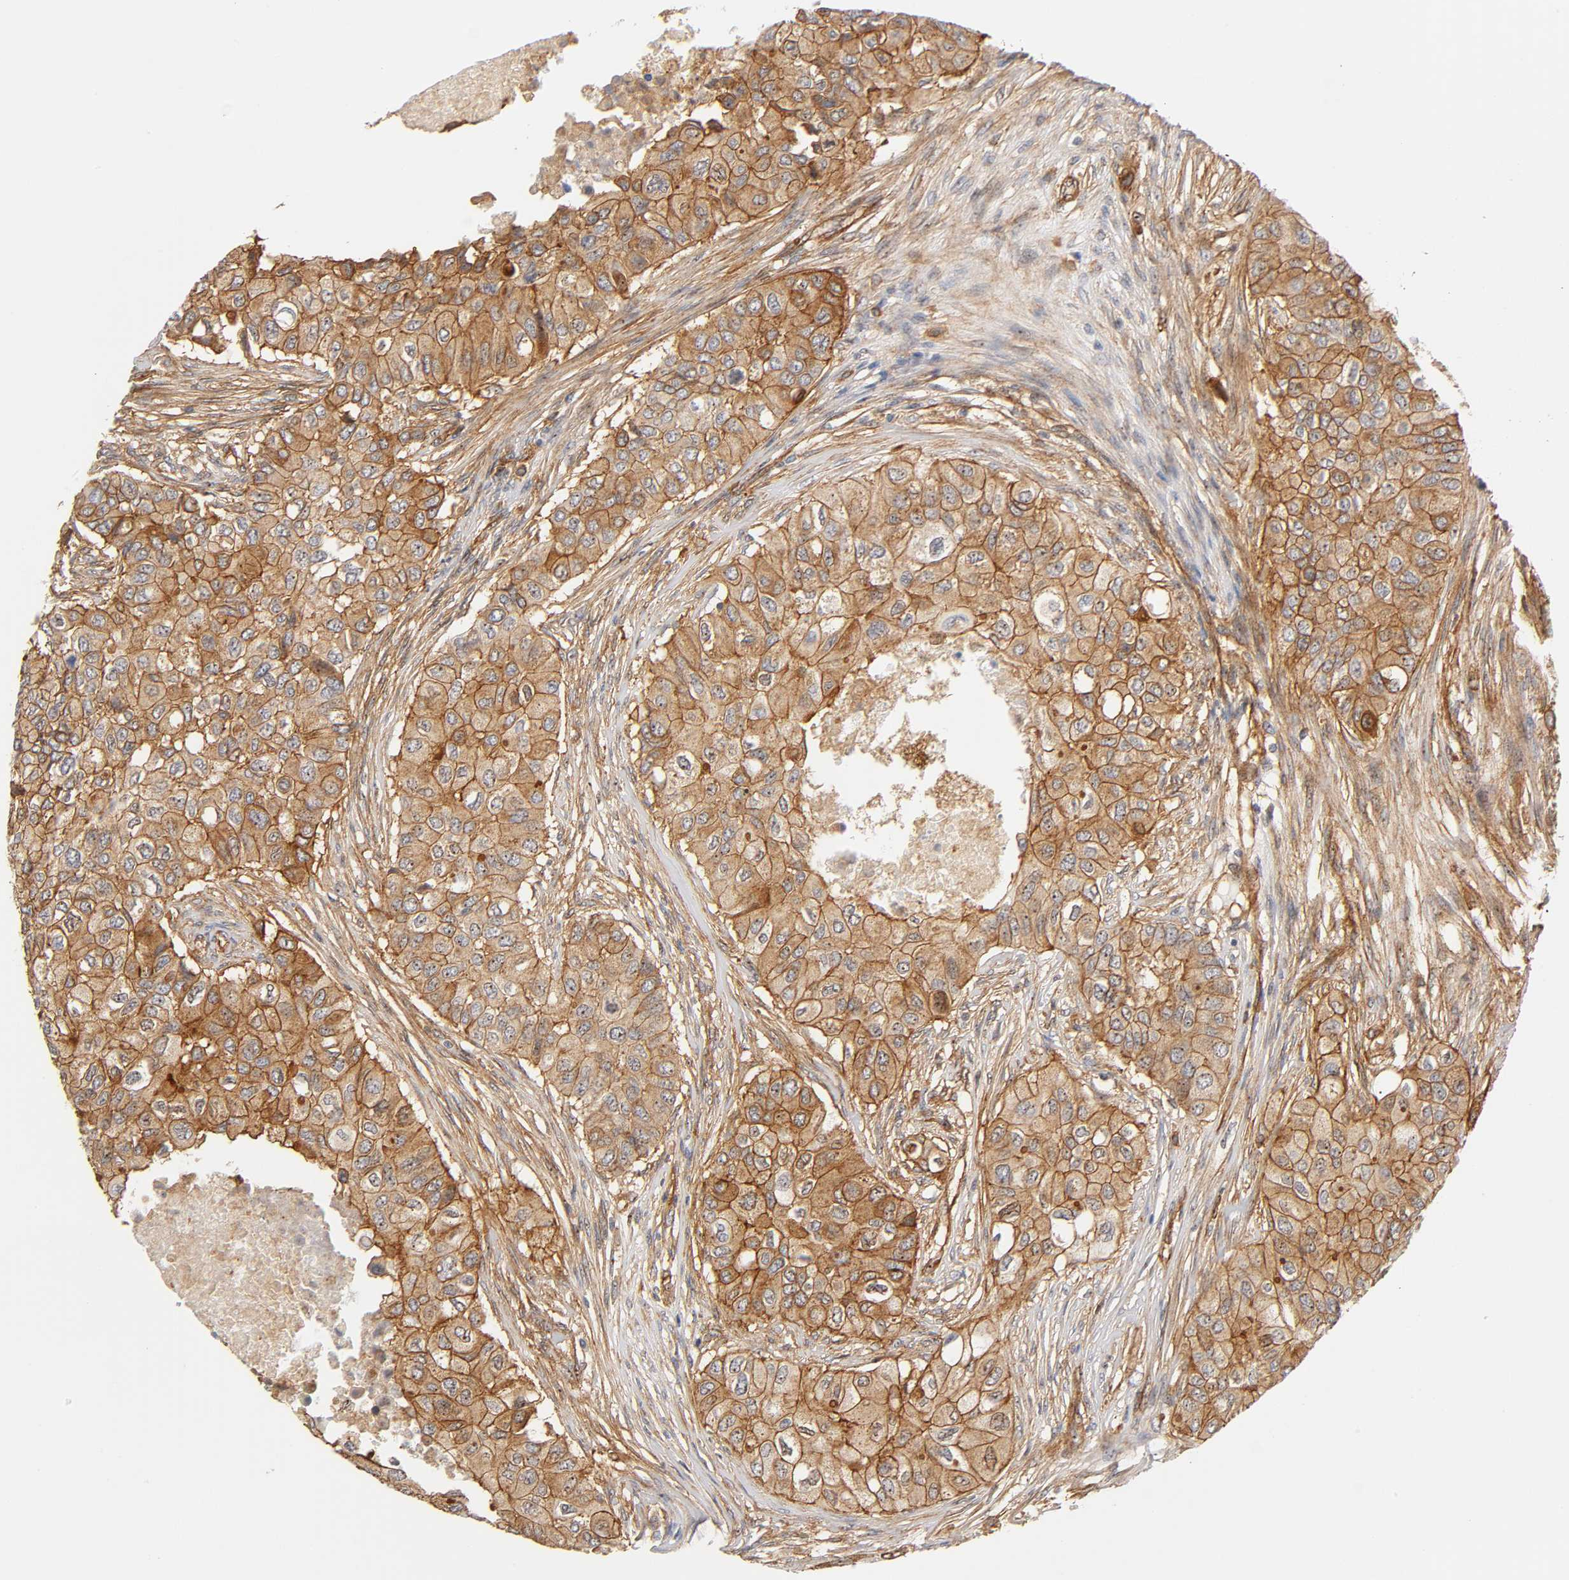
{"staining": {"intensity": "strong", "quantity": ">75%", "location": "cytoplasmic/membranous"}, "tissue": "breast cancer", "cell_type": "Tumor cells", "image_type": "cancer", "snomed": [{"axis": "morphology", "description": "Normal tissue, NOS"}, {"axis": "morphology", "description": "Duct carcinoma"}, {"axis": "topography", "description": "Breast"}], "caption": "Breast invasive ductal carcinoma was stained to show a protein in brown. There is high levels of strong cytoplasmic/membranous positivity in approximately >75% of tumor cells. (brown staining indicates protein expression, while blue staining denotes nuclei).", "gene": "PLD1", "patient": {"sex": "female", "age": 49}}